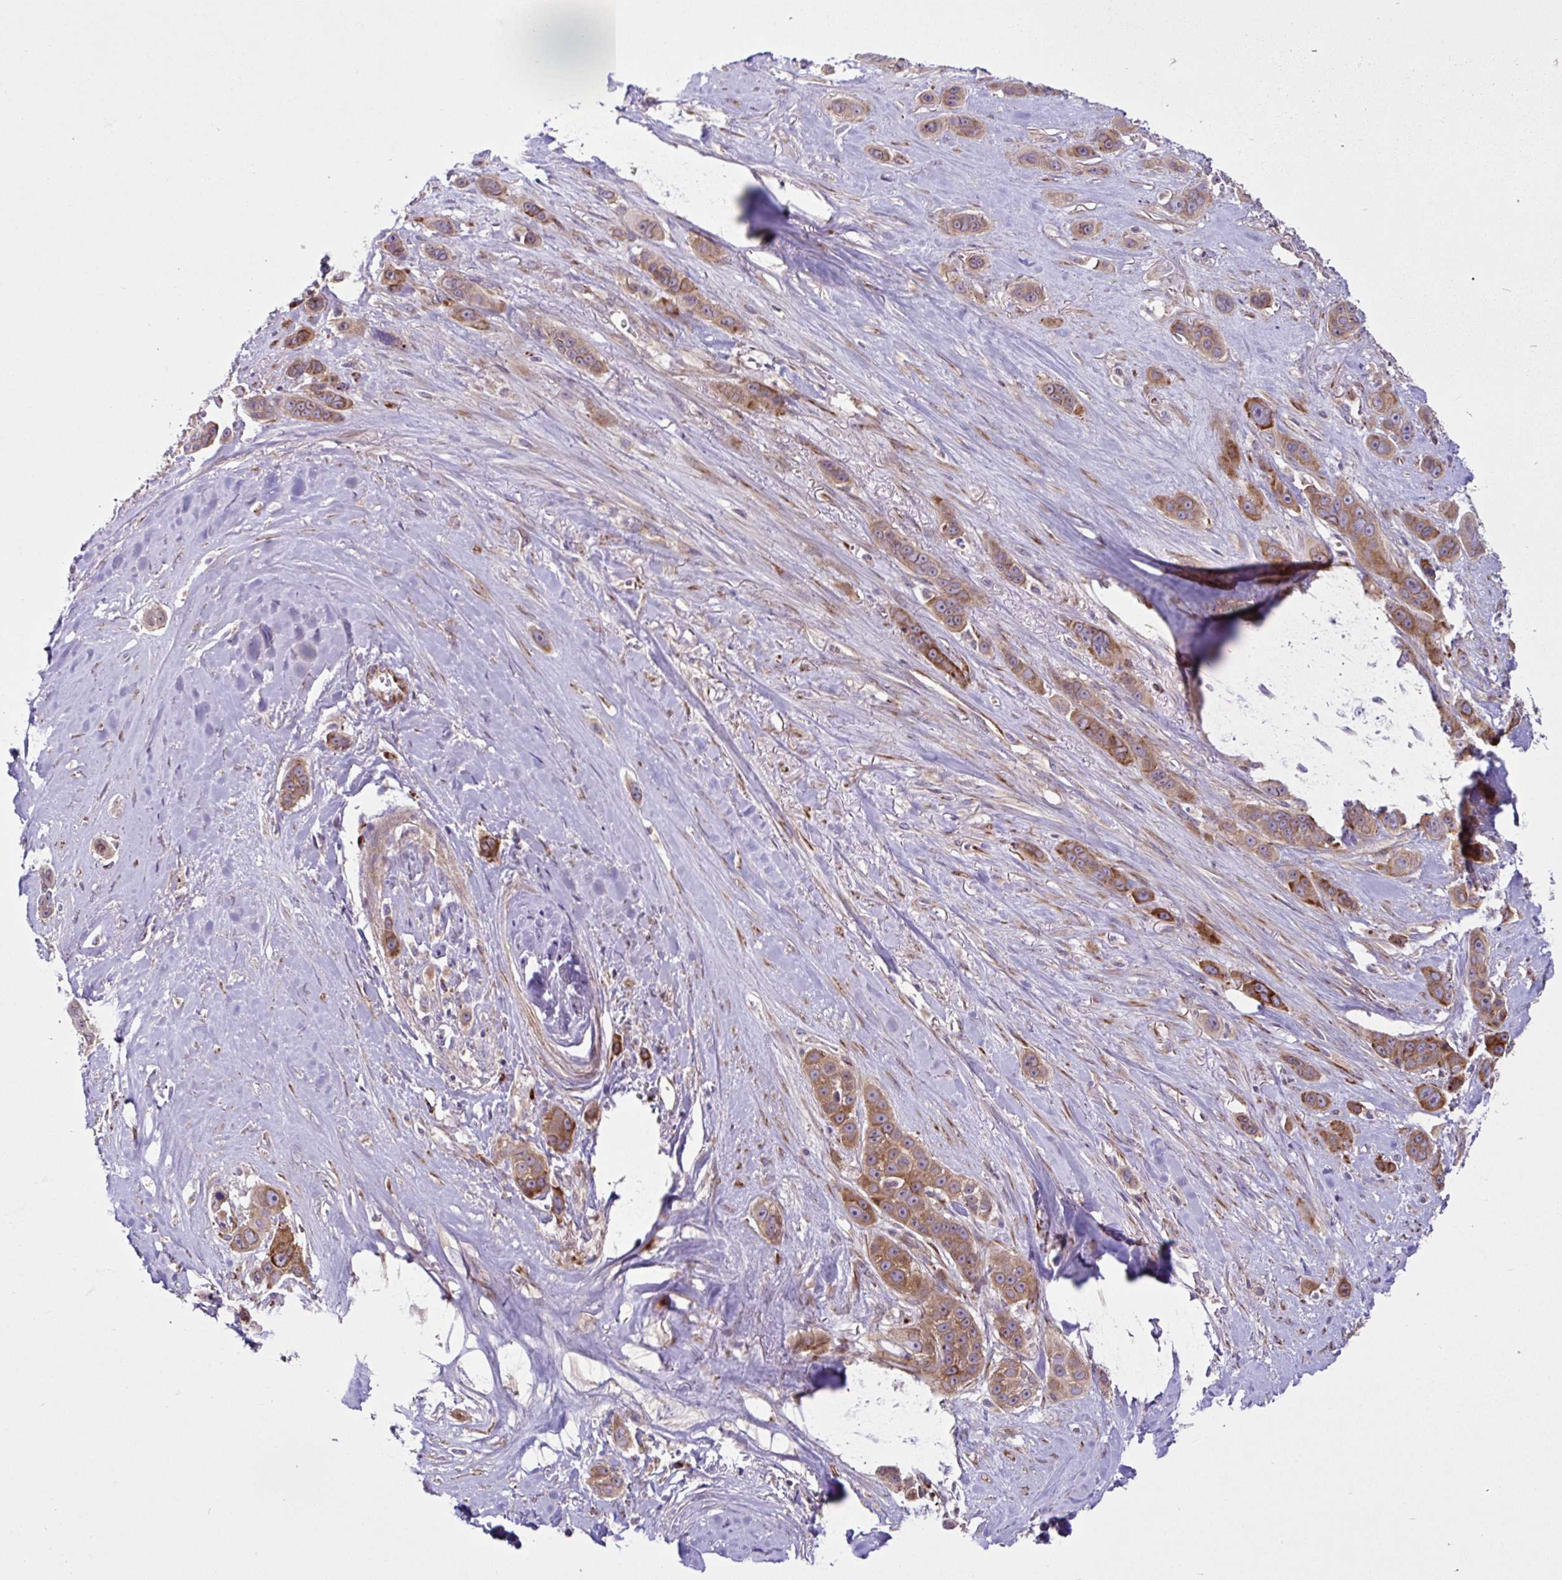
{"staining": {"intensity": "moderate", "quantity": ">75%", "location": "cytoplasmic/membranous"}, "tissue": "skin cancer", "cell_type": "Tumor cells", "image_type": "cancer", "snomed": [{"axis": "morphology", "description": "Squamous cell carcinoma, NOS"}, {"axis": "topography", "description": "Skin"}], "caption": "DAB immunohistochemical staining of human squamous cell carcinoma (skin) exhibits moderate cytoplasmic/membranous protein positivity in approximately >75% of tumor cells.", "gene": "NTPCR", "patient": {"sex": "male", "age": 67}}